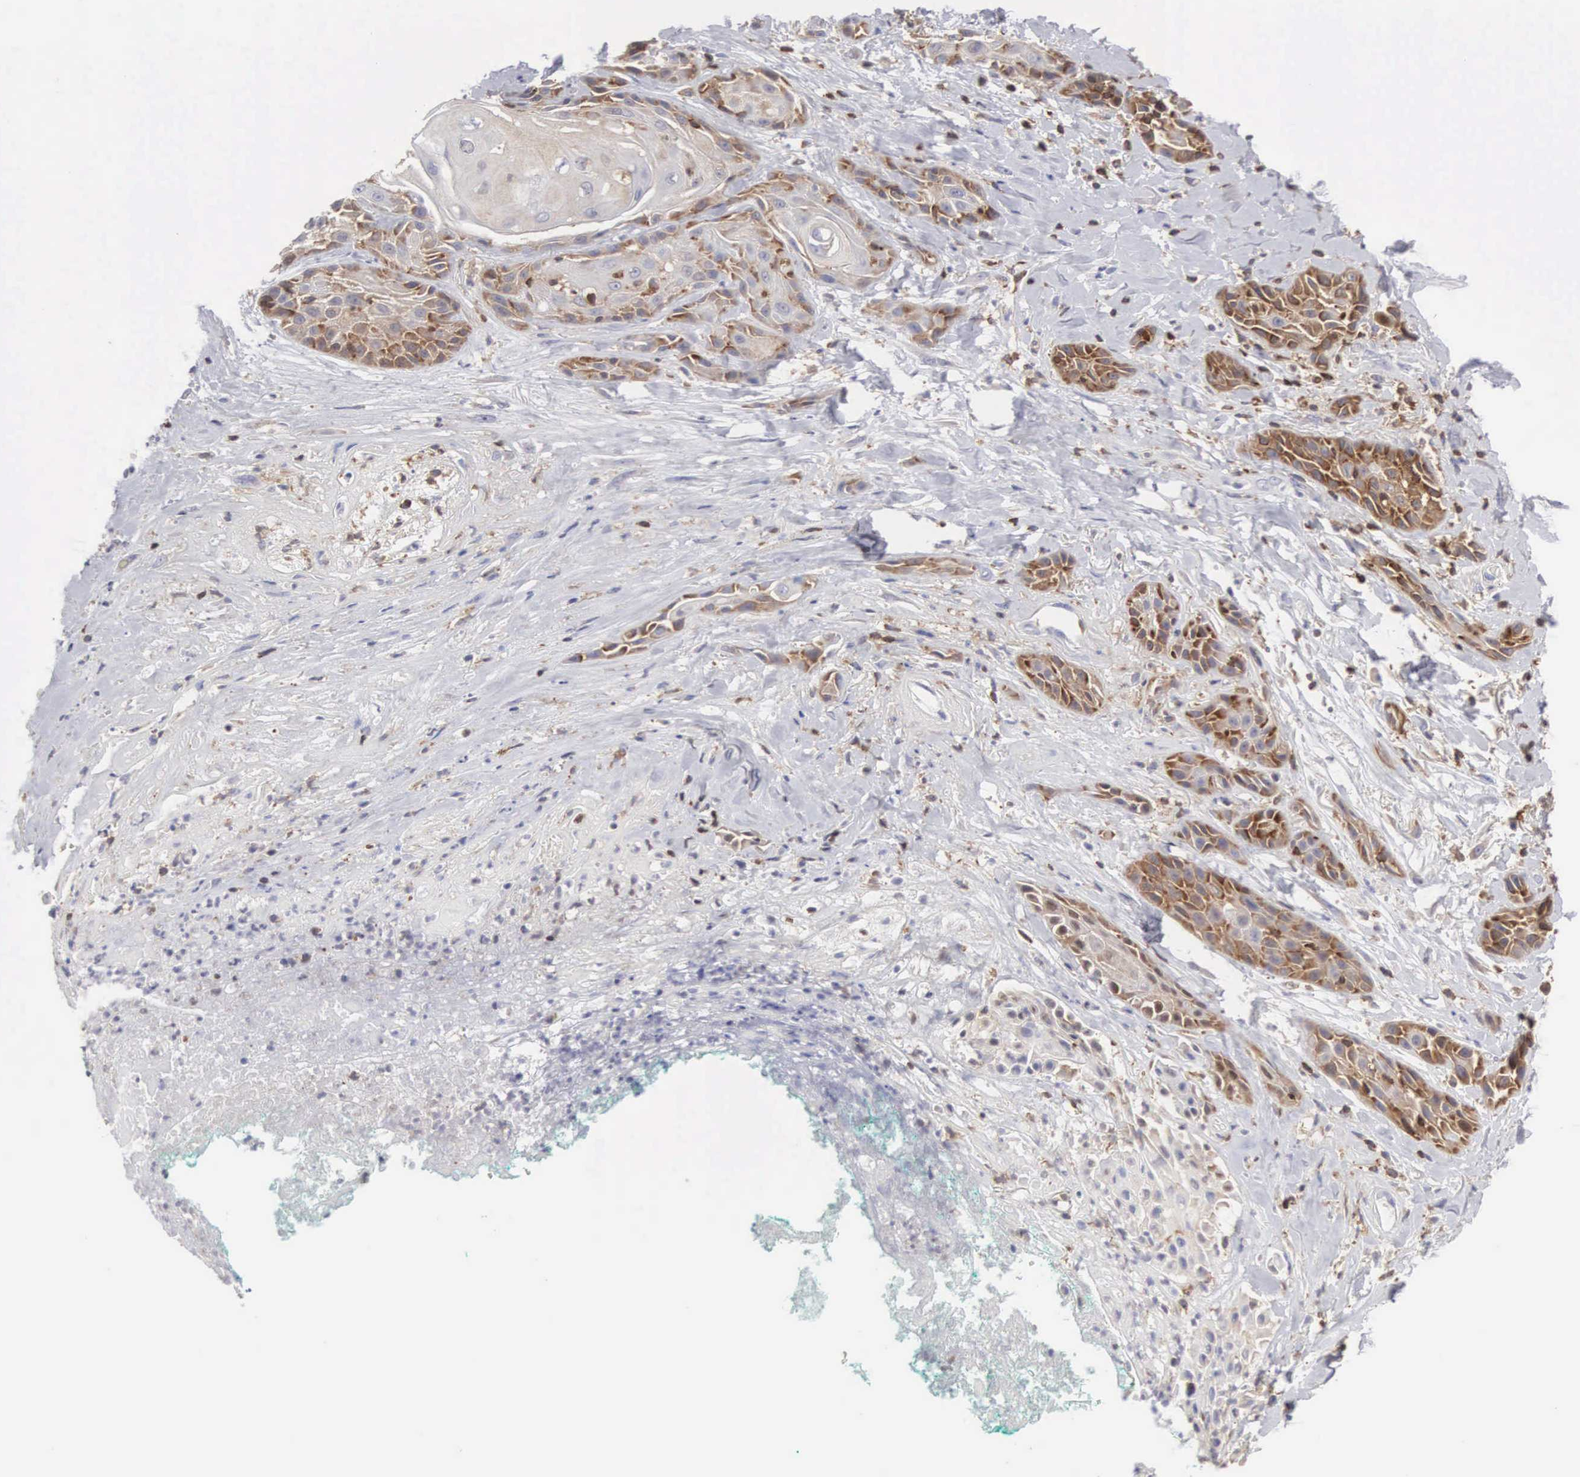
{"staining": {"intensity": "moderate", "quantity": ">75%", "location": "cytoplasmic/membranous"}, "tissue": "skin cancer", "cell_type": "Tumor cells", "image_type": "cancer", "snomed": [{"axis": "morphology", "description": "Squamous cell carcinoma, NOS"}, {"axis": "topography", "description": "Skin"}, {"axis": "topography", "description": "Anal"}], "caption": "IHC of skin squamous cell carcinoma displays medium levels of moderate cytoplasmic/membranous staining in about >75% of tumor cells.", "gene": "SH3BP1", "patient": {"sex": "male", "age": 64}}